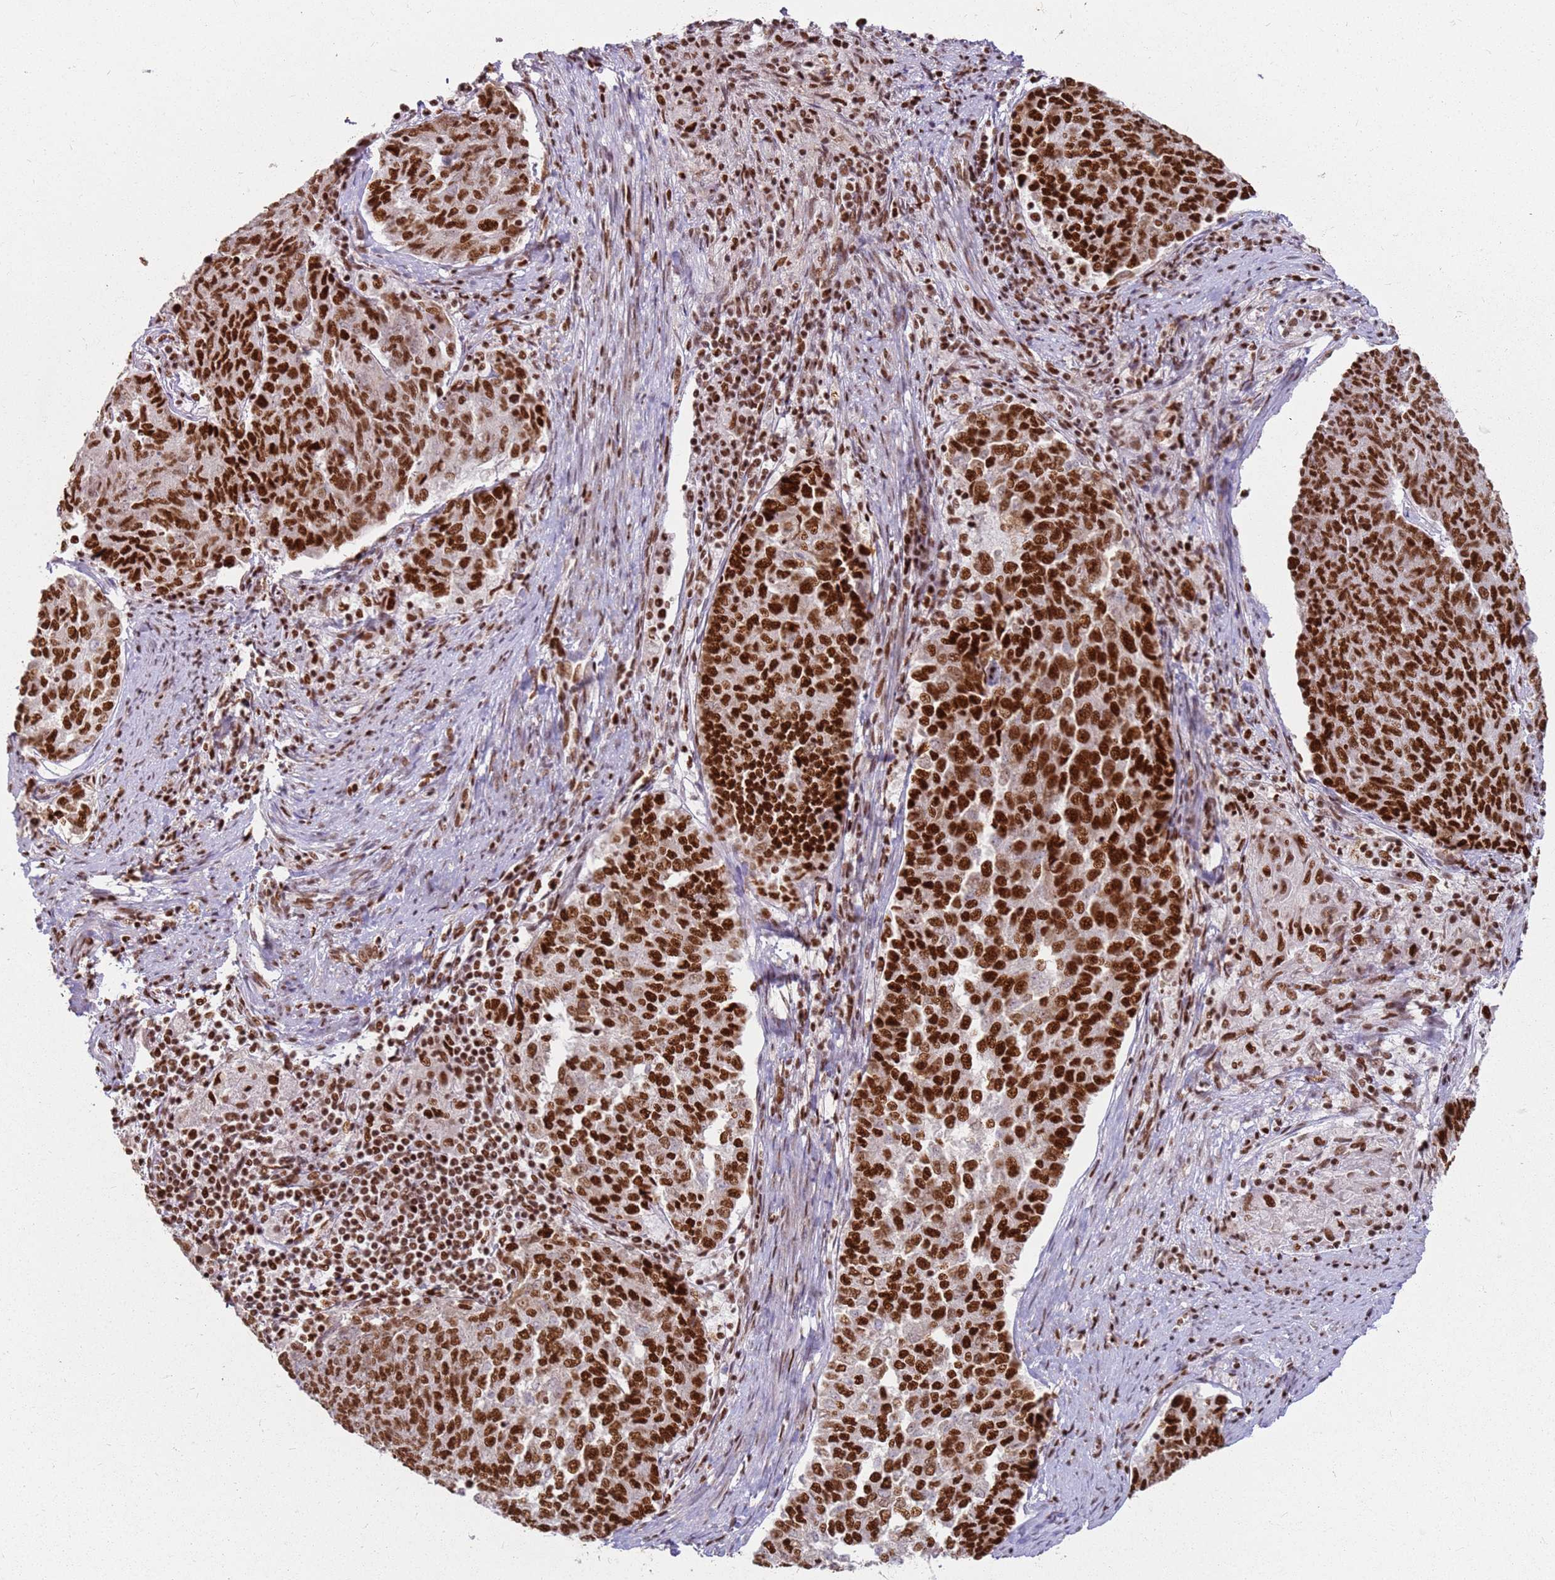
{"staining": {"intensity": "strong", "quantity": ">75%", "location": "nuclear"}, "tissue": "endometrial cancer", "cell_type": "Tumor cells", "image_type": "cancer", "snomed": [{"axis": "morphology", "description": "Adenocarcinoma, NOS"}, {"axis": "topography", "description": "Endometrium"}], "caption": "High-magnification brightfield microscopy of endometrial adenocarcinoma stained with DAB (brown) and counterstained with hematoxylin (blue). tumor cells exhibit strong nuclear expression is identified in approximately>75% of cells.", "gene": "TENT4A", "patient": {"sex": "female", "age": 80}}